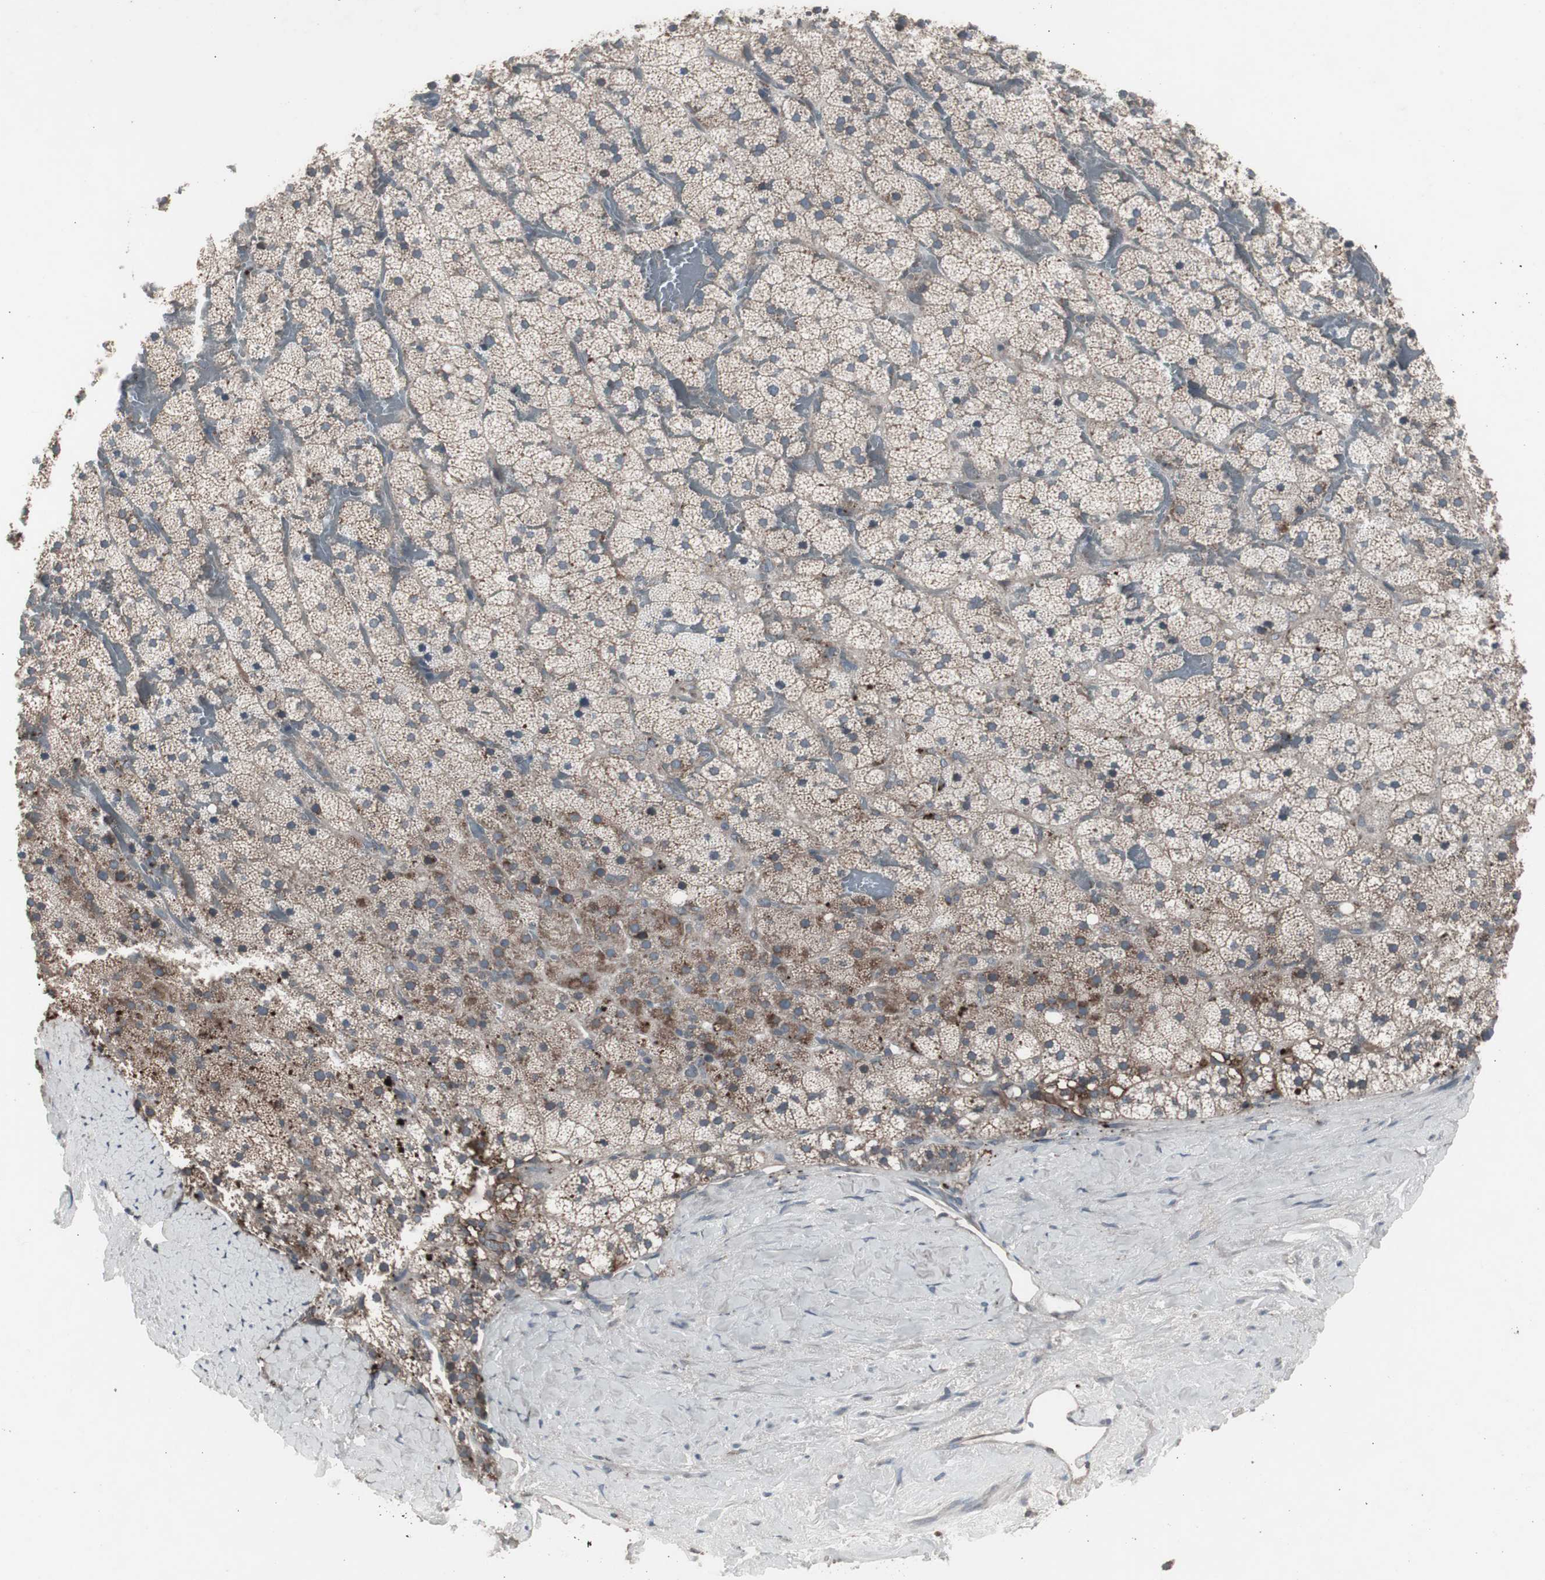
{"staining": {"intensity": "strong", "quantity": ">75%", "location": "cytoplasmic/membranous"}, "tissue": "adrenal gland", "cell_type": "Glandular cells", "image_type": "normal", "snomed": [{"axis": "morphology", "description": "Normal tissue, NOS"}, {"axis": "topography", "description": "Adrenal gland"}], "caption": "Immunohistochemistry (IHC) image of benign human adrenal gland stained for a protein (brown), which exhibits high levels of strong cytoplasmic/membranous staining in about >75% of glandular cells.", "gene": "SSTR2", "patient": {"sex": "male", "age": 35}}